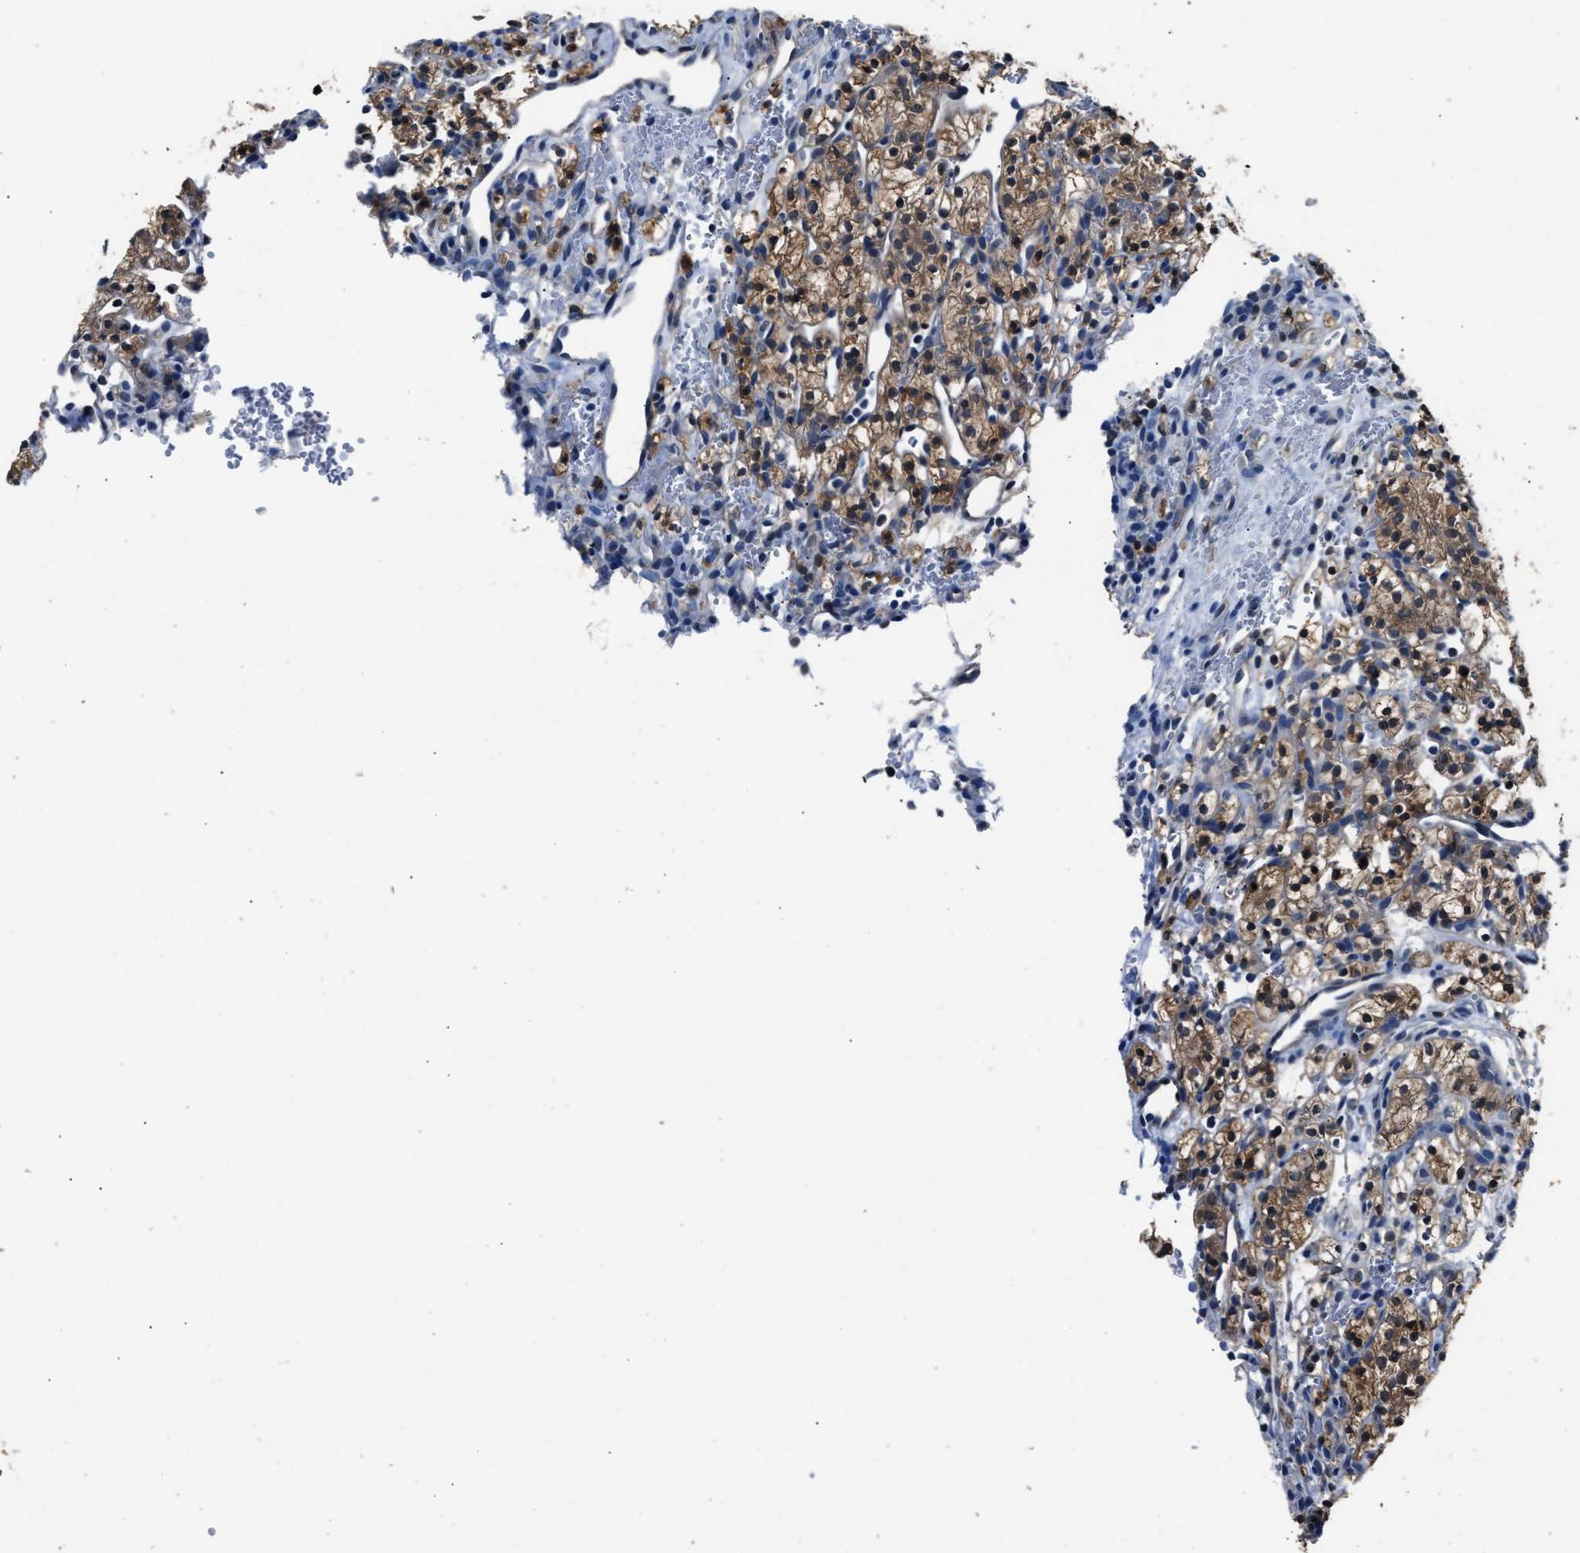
{"staining": {"intensity": "moderate", "quantity": ">75%", "location": "cytoplasmic/membranous,nuclear"}, "tissue": "renal cancer", "cell_type": "Tumor cells", "image_type": "cancer", "snomed": [{"axis": "morphology", "description": "Adenocarcinoma, NOS"}, {"axis": "topography", "description": "Kidney"}], "caption": "Human renal cancer (adenocarcinoma) stained for a protein (brown) shows moderate cytoplasmic/membranous and nuclear positive positivity in about >75% of tumor cells.", "gene": "GSTP1", "patient": {"sex": "female", "age": 57}}